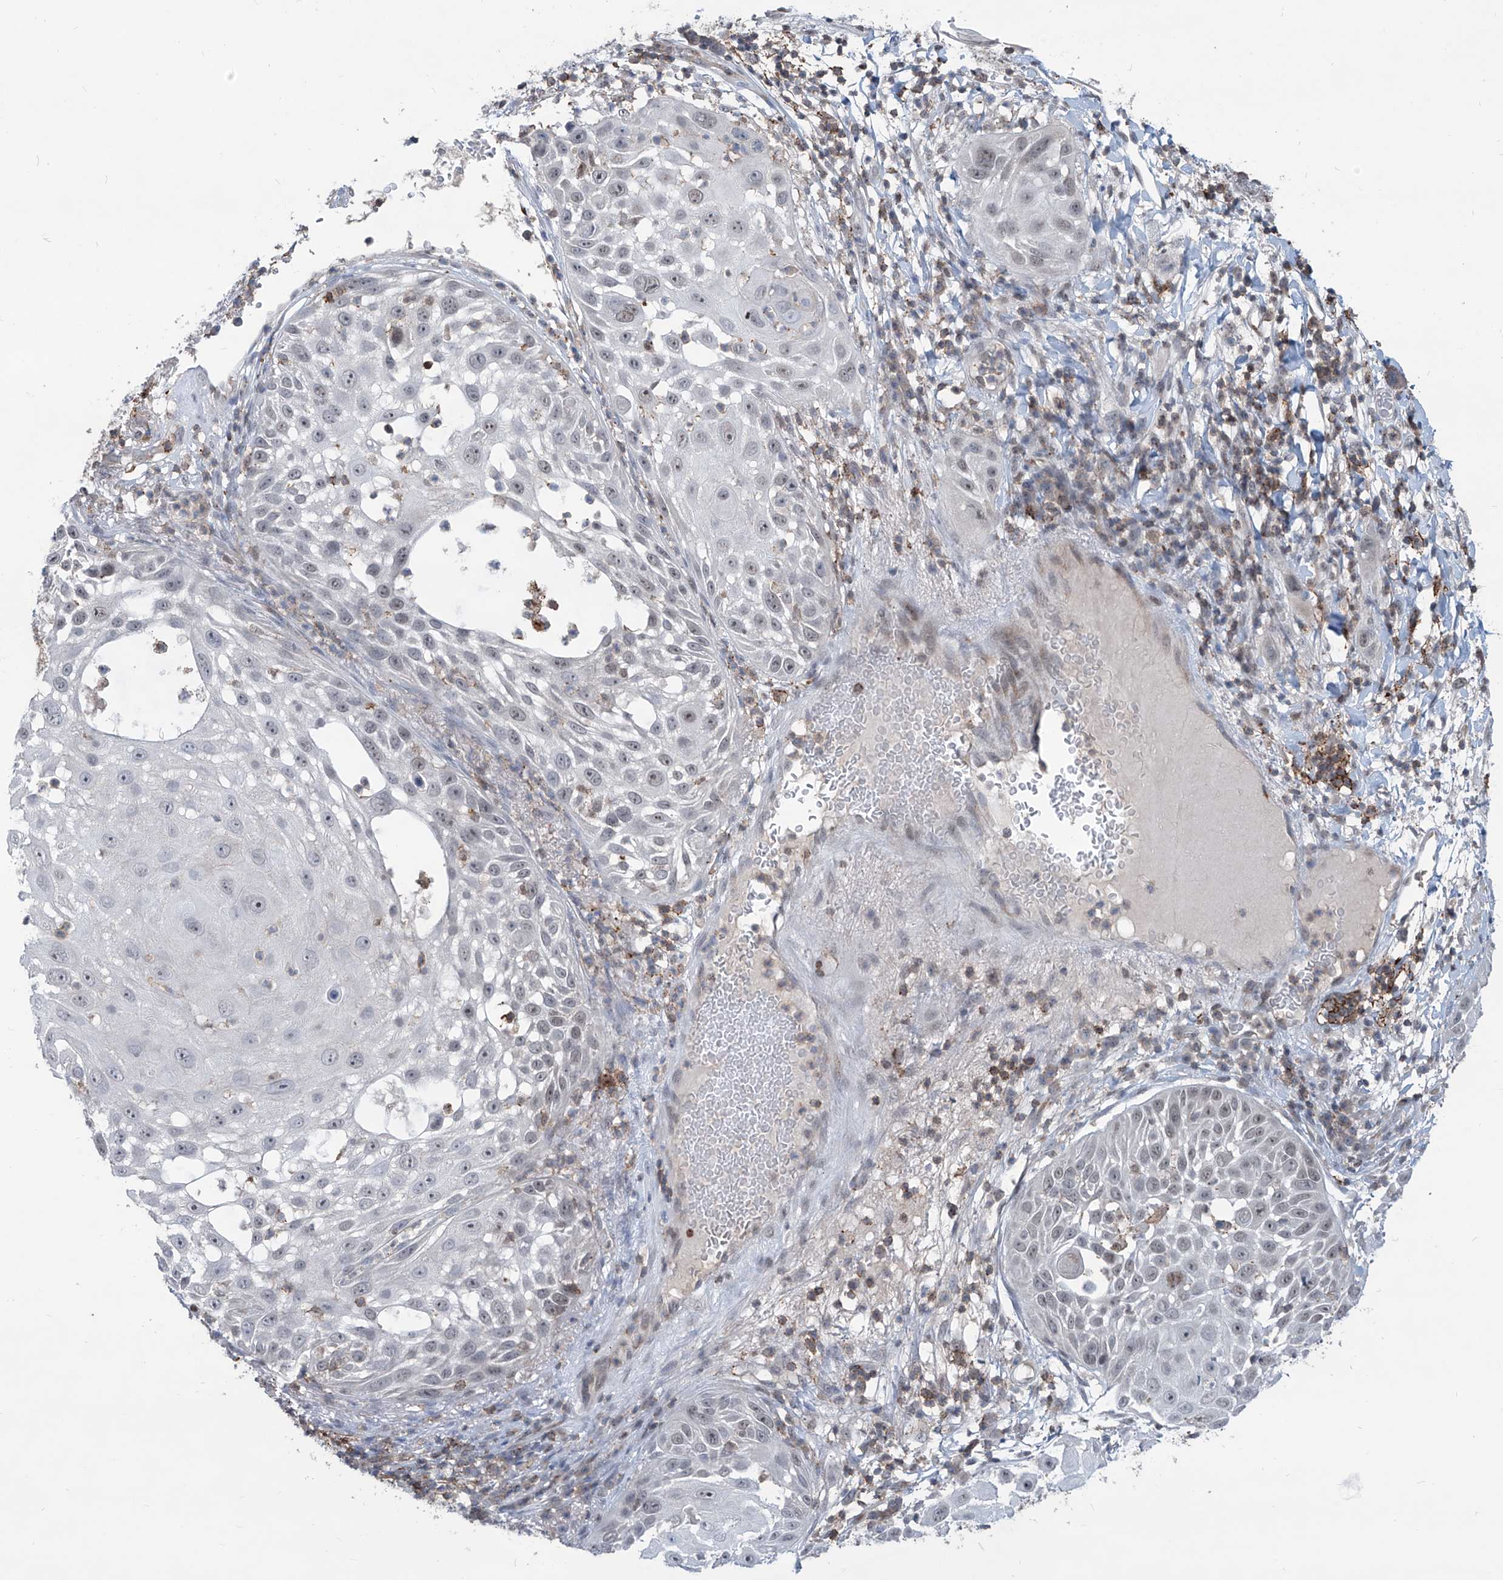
{"staining": {"intensity": "negative", "quantity": "none", "location": "none"}, "tissue": "skin cancer", "cell_type": "Tumor cells", "image_type": "cancer", "snomed": [{"axis": "morphology", "description": "Squamous cell carcinoma, NOS"}, {"axis": "topography", "description": "Skin"}], "caption": "The micrograph shows no significant positivity in tumor cells of skin cancer (squamous cell carcinoma).", "gene": "ZBTB48", "patient": {"sex": "female", "age": 44}}